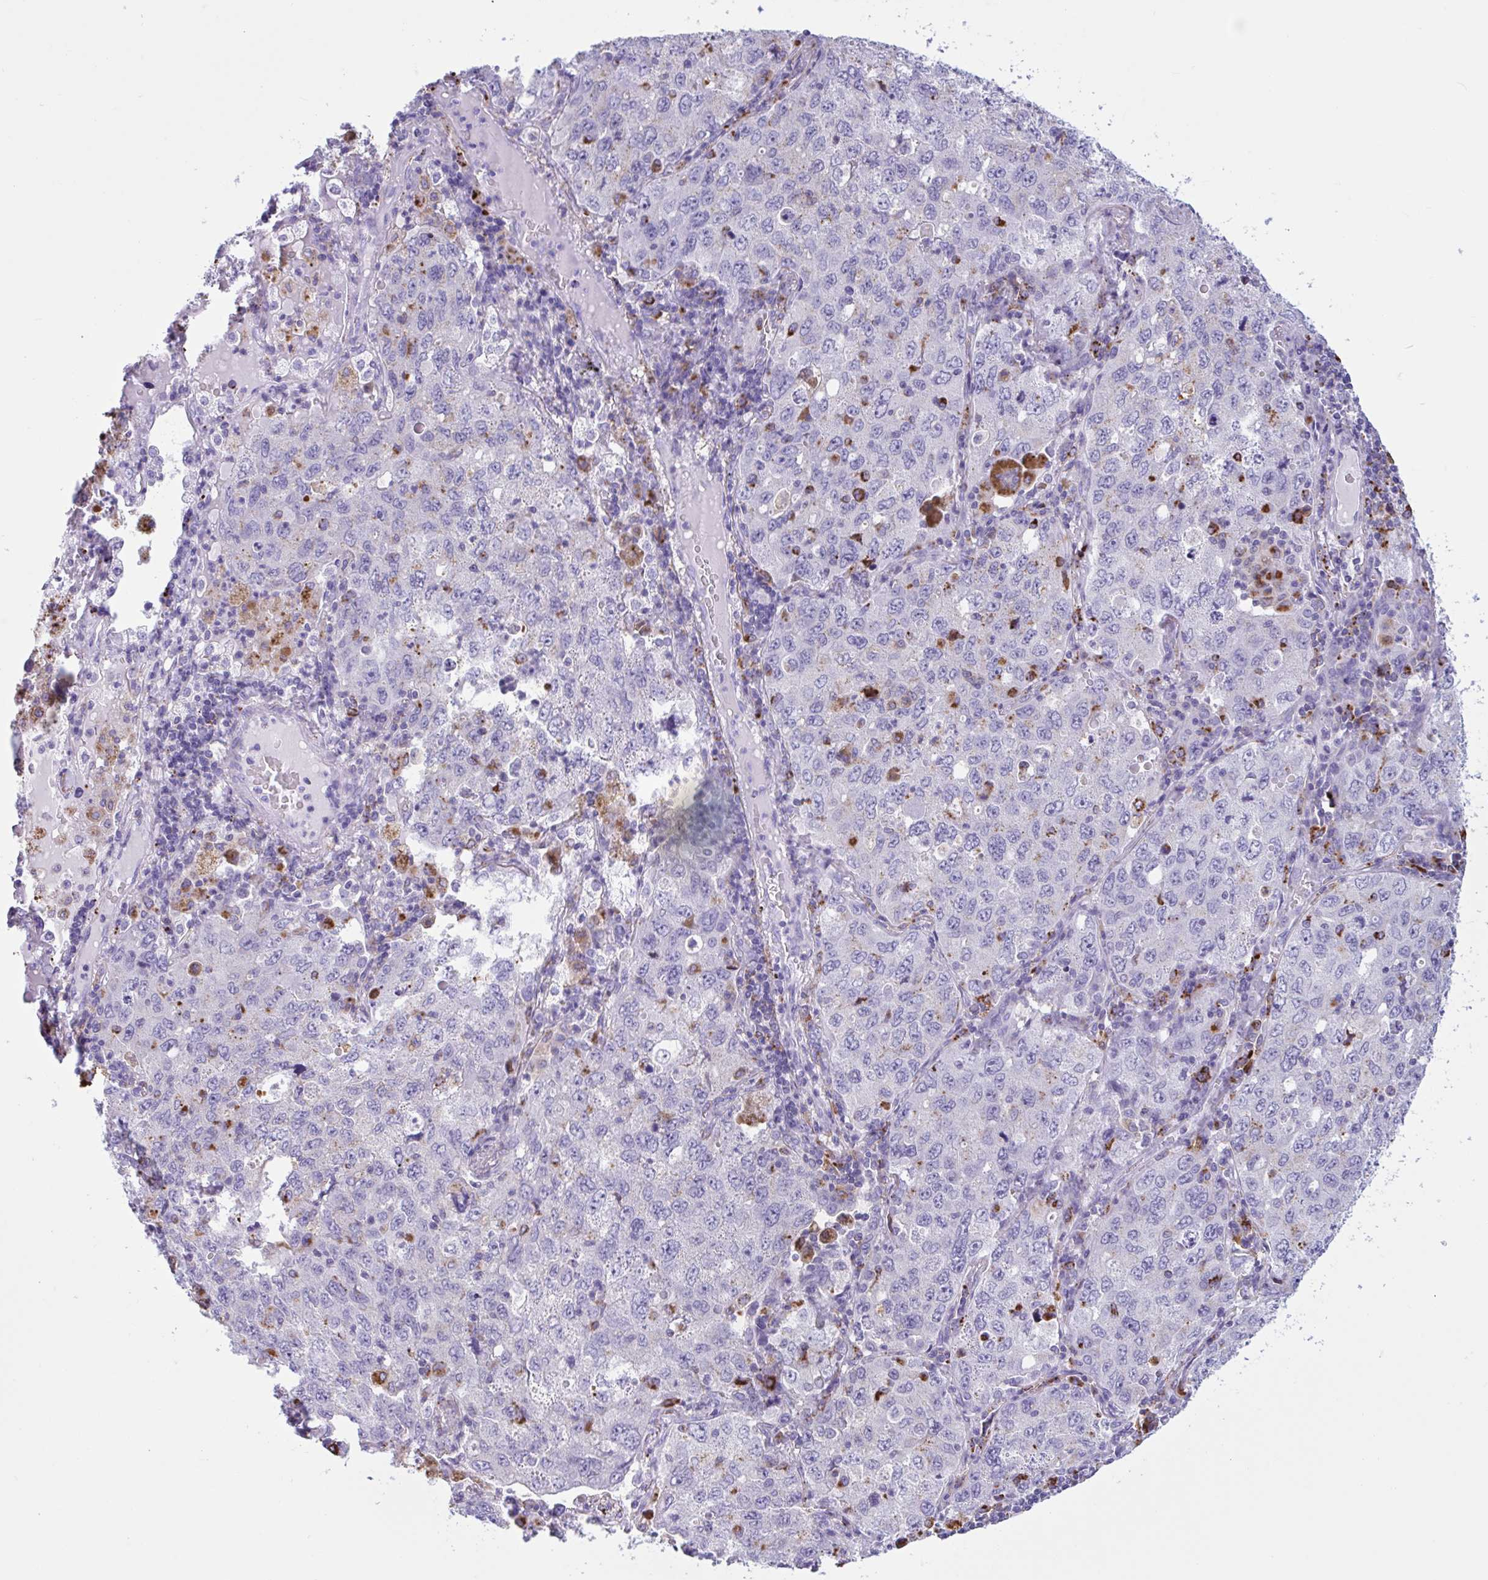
{"staining": {"intensity": "moderate", "quantity": "<25%", "location": "cytoplasmic/membranous"}, "tissue": "lung cancer", "cell_type": "Tumor cells", "image_type": "cancer", "snomed": [{"axis": "morphology", "description": "Adenocarcinoma, NOS"}, {"axis": "topography", "description": "Lung"}], "caption": "Immunohistochemistry (IHC) image of neoplastic tissue: human lung adenocarcinoma stained using IHC exhibits low levels of moderate protein expression localized specifically in the cytoplasmic/membranous of tumor cells, appearing as a cytoplasmic/membranous brown color.", "gene": "XCL1", "patient": {"sex": "female", "age": 57}}